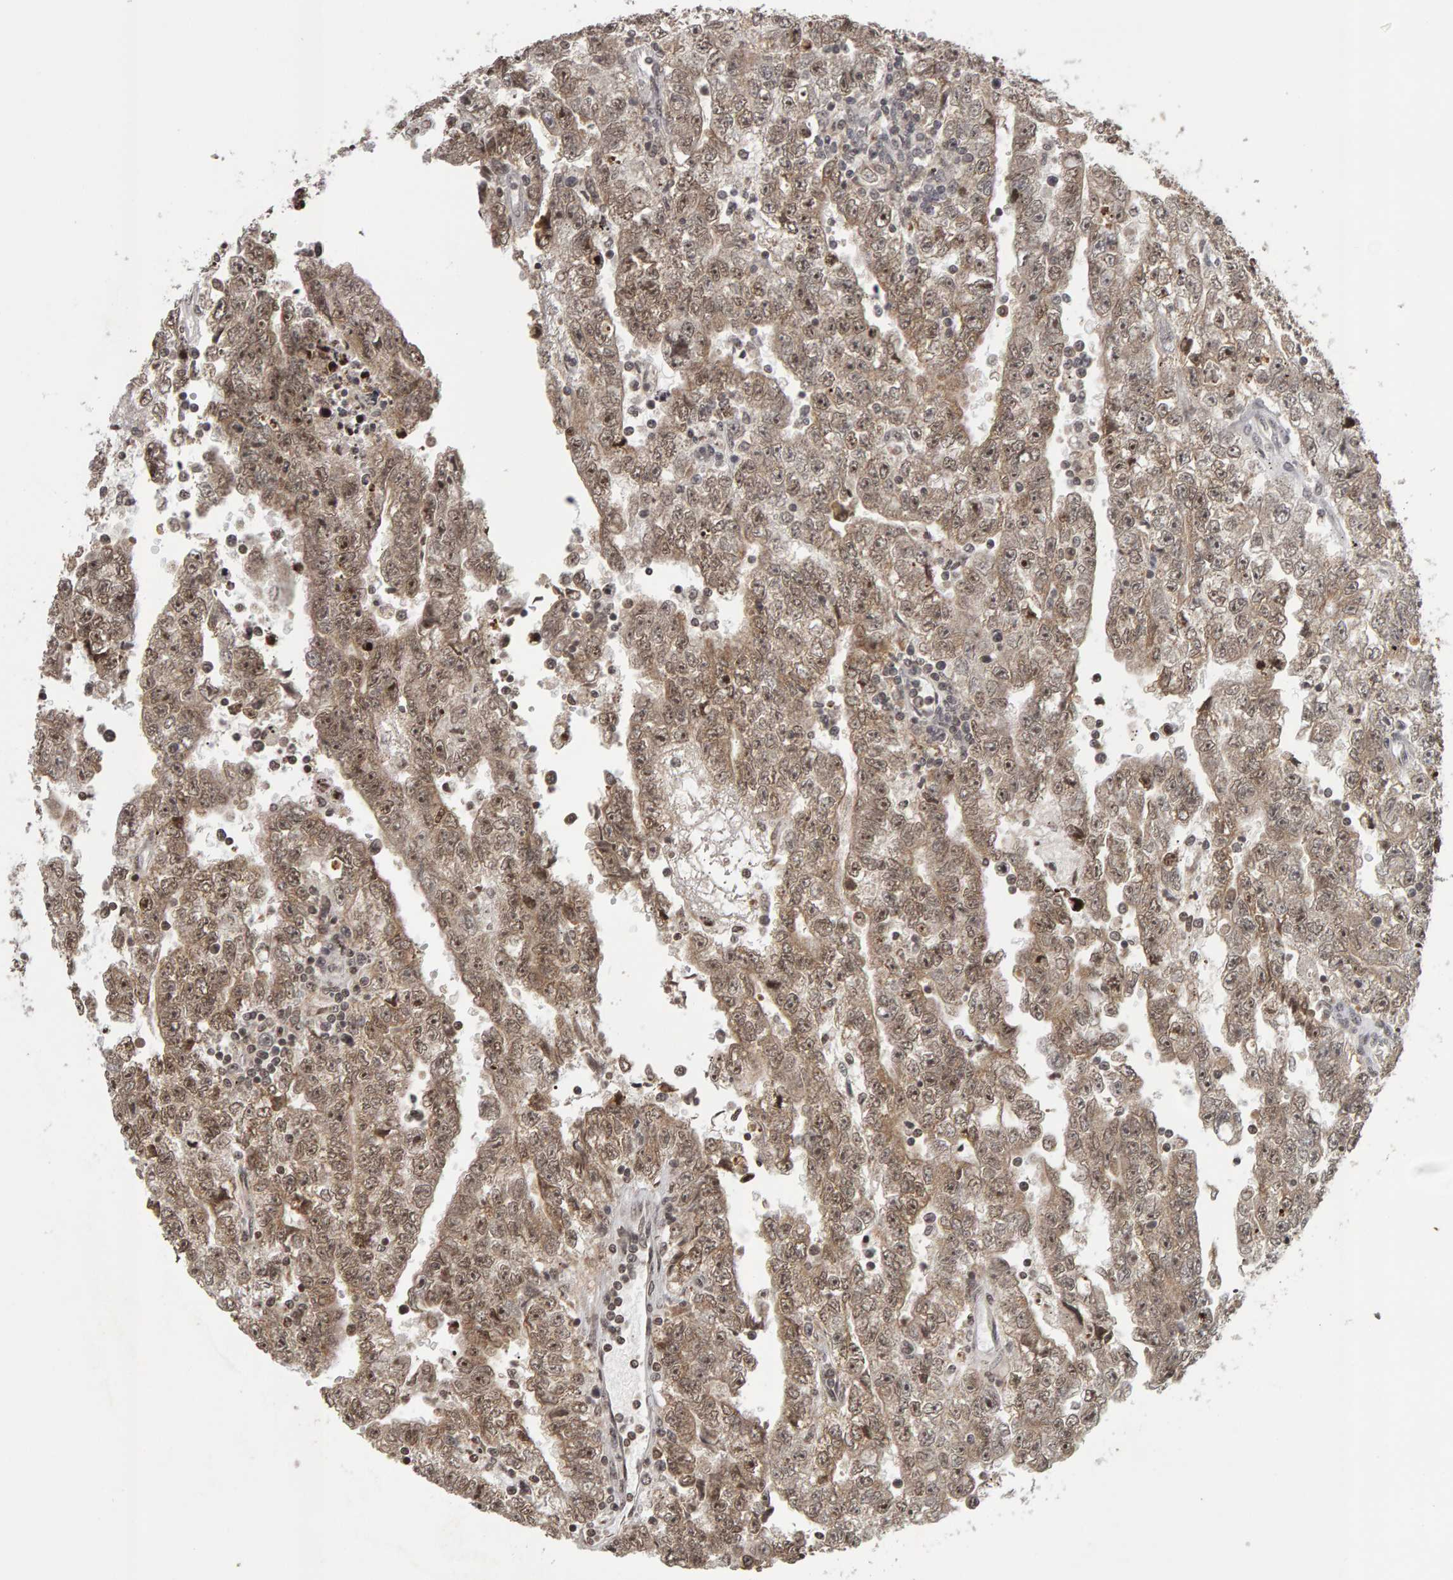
{"staining": {"intensity": "moderate", "quantity": ">75%", "location": "cytoplasmic/membranous,nuclear"}, "tissue": "testis cancer", "cell_type": "Tumor cells", "image_type": "cancer", "snomed": [{"axis": "morphology", "description": "Carcinoma, Embryonal, NOS"}, {"axis": "topography", "description": "Testis"}], "caption": "Immunohistochemical staining of human testis embryonal carcinoma displays moderate cytoplasmic/membranous and nuclear protein staining in about >75% of tumor cells.", "gene": "TRAM1", "patient": {"sex": "male", "age": 25}}